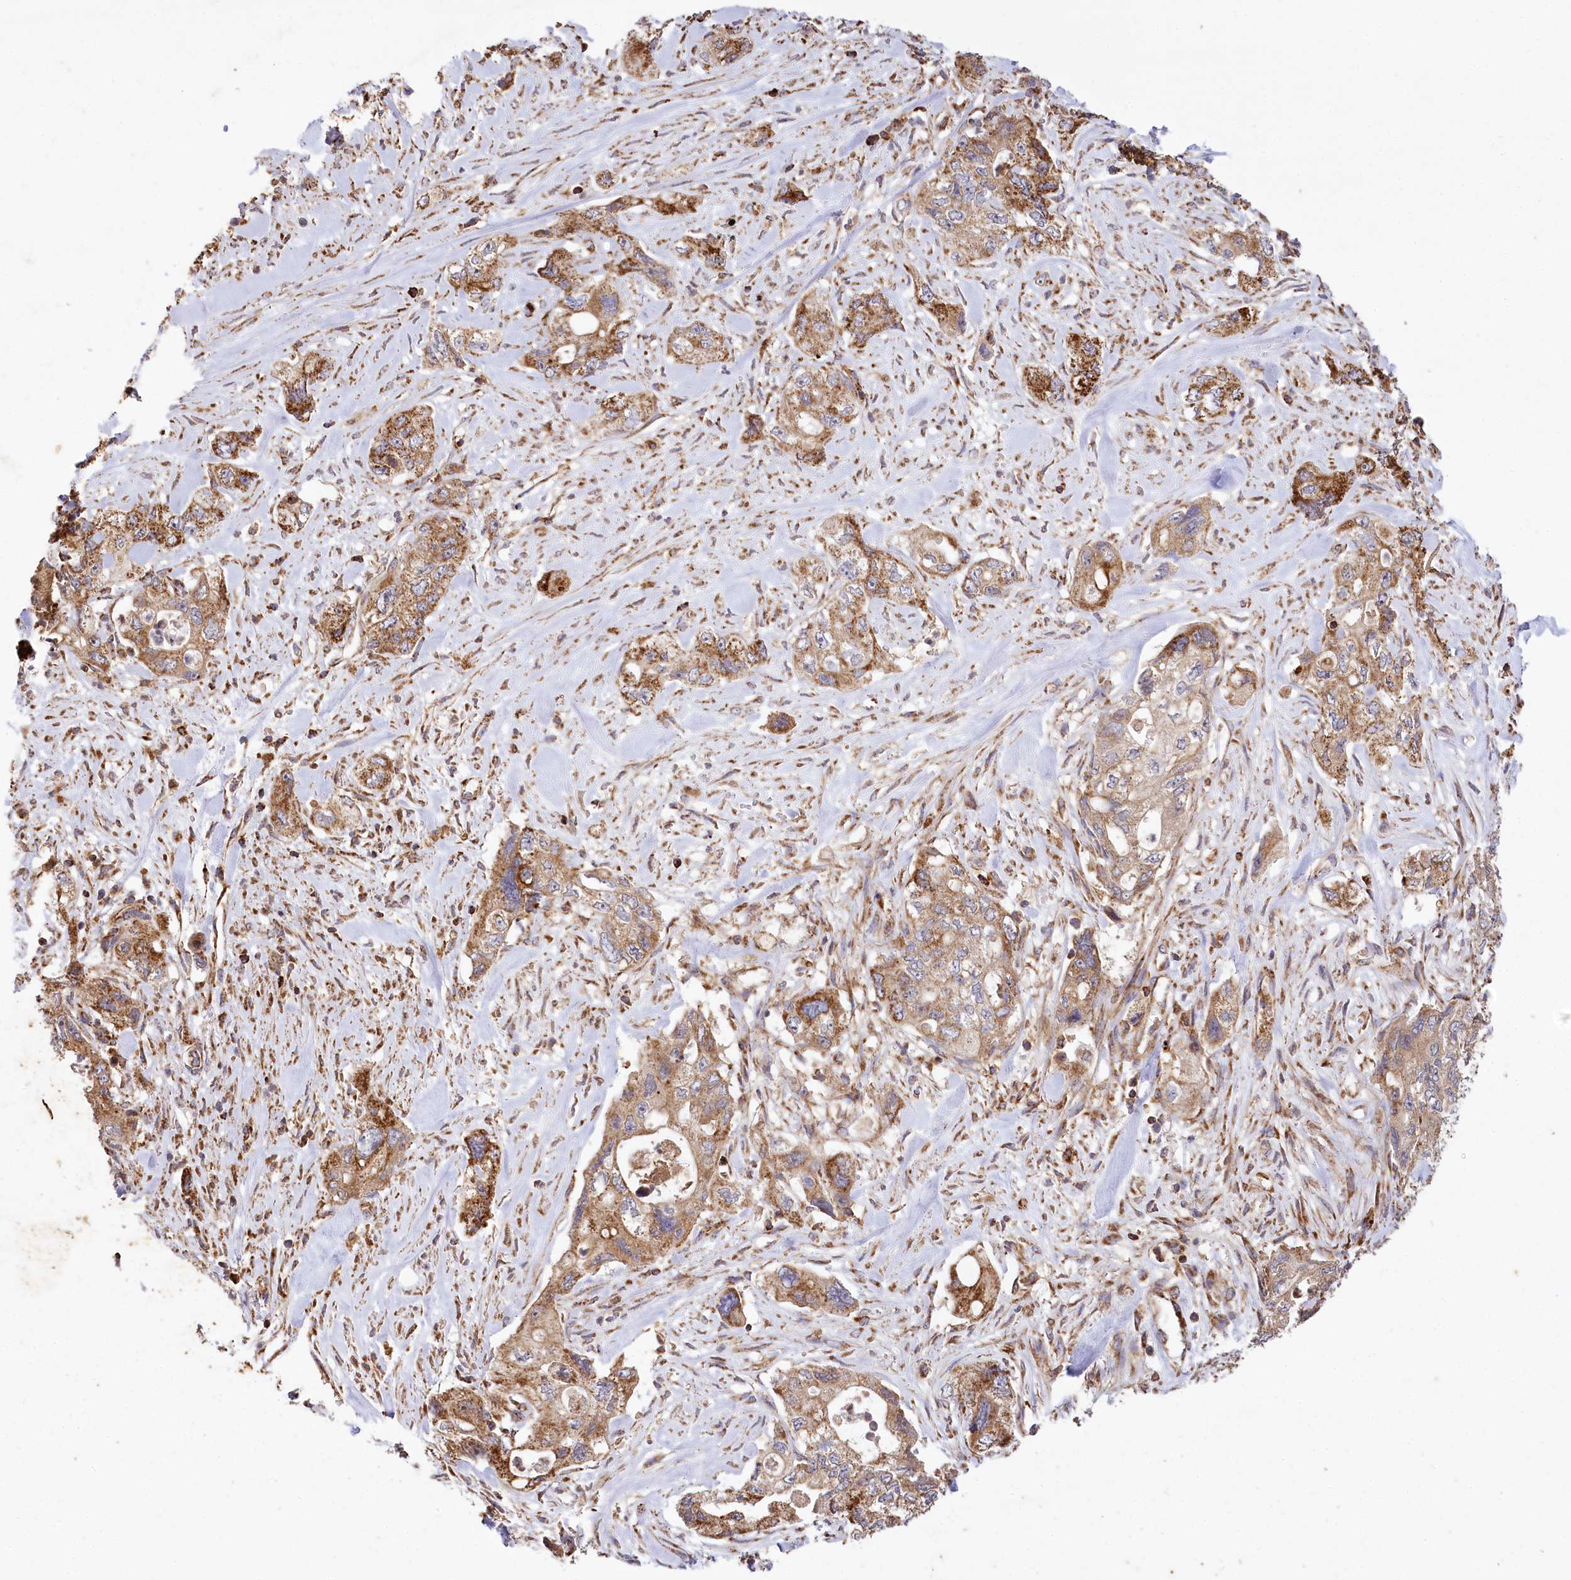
{"staining": {"intensity": "moderate", "quantity": ">75%", "location": "cytoplasmic/membranous"}, "tissue": "pancreatic cancer", "cell_type": "Tumor cells", "image_type": "cancer", "snomed": [{"axis": "morphology", "description": "Adenocarcinoma, NOS"}, {"axis": "topography", "description": "Pancreas"}], "caption": "Adenocarcinoma (pancreatic) tissue reveals moderate cytoplasmic/membranous staining in about >75% of tumor cells The staining was performed using DAB to visualize the protein expression in brown, while the nuclei were stained in blue with hematoxylin (Magnification: 20x).", "gene": "CARD19", "patient": {"sex": "female", "age": 73}}